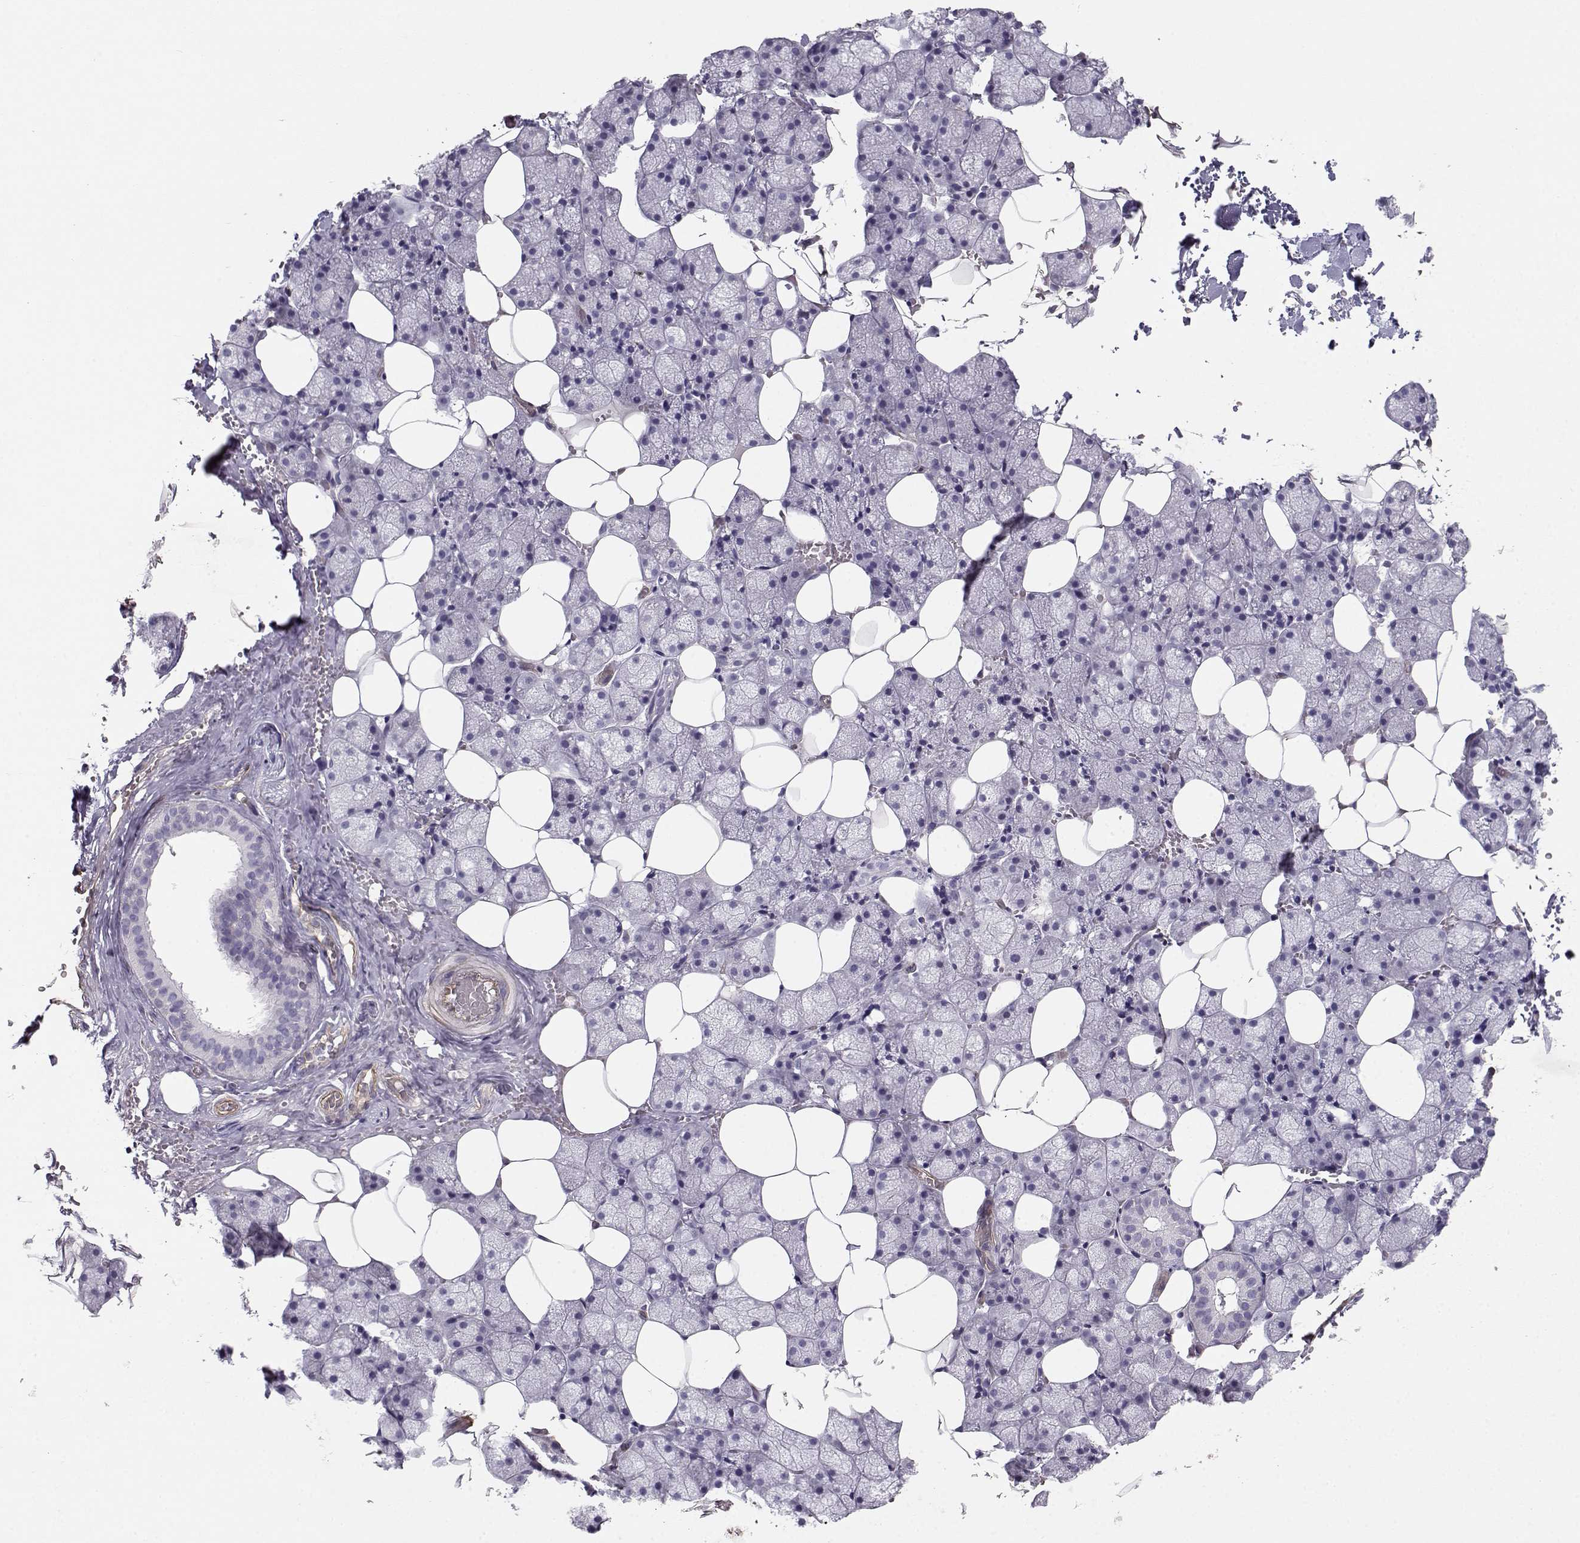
{"staining": {"intensity": "negative", "quantity": "none", "location": "none"}, "tissue": "salivary gland", "cell_type": "Glandular cells", "image_type": "normal", "snomed": [{"axis": "morphology", "description": "Normal tissue, NOS"}, {"axis": "topography", "description": "Salivary gland"}], "caption": "Glandular cells show no significant expression in normal salivary gland. Nuclei are stained in blue.", "gene": "MYO1A", "patient": {"sex": "male", "age": 38}}